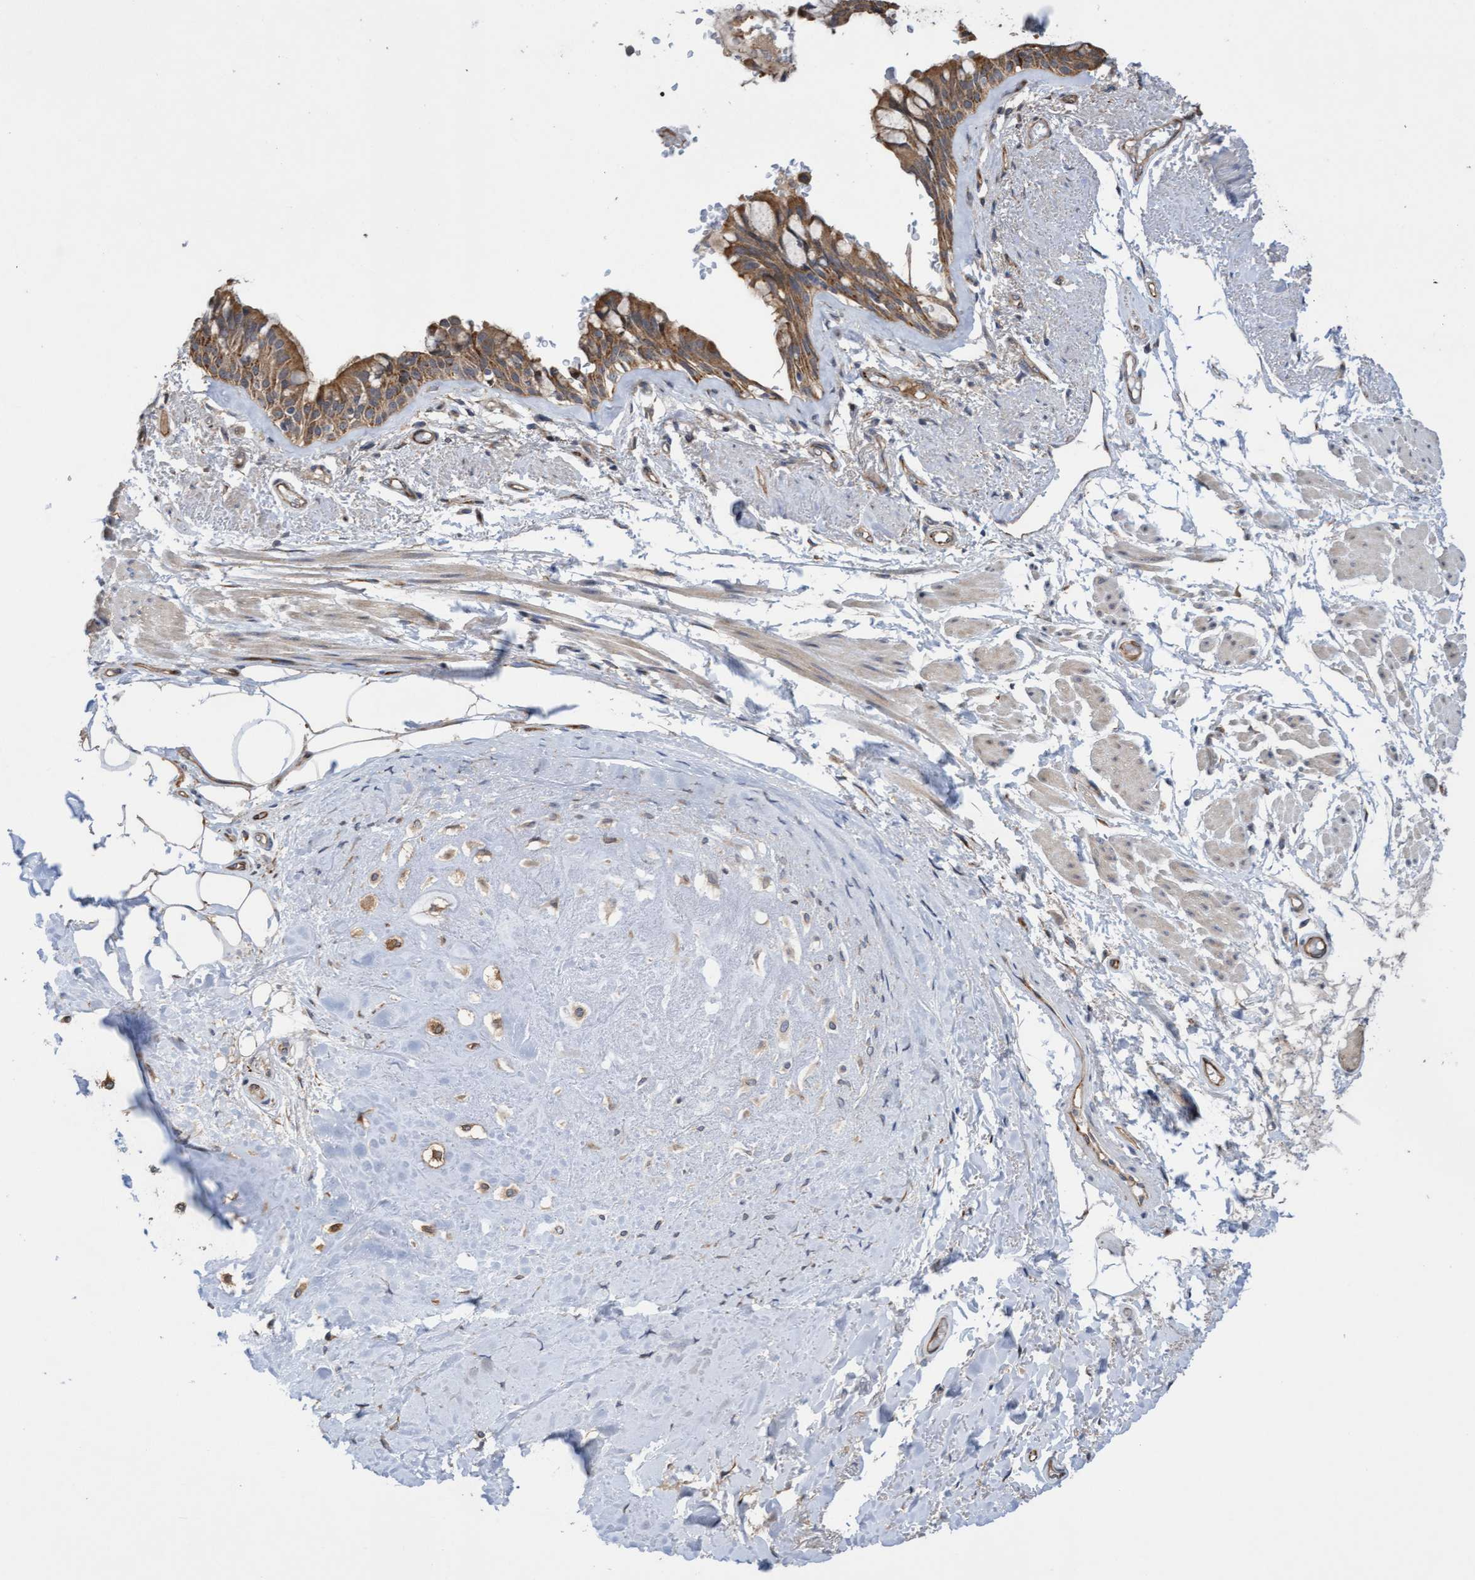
{"staining": {"intensity": "moderate", "quantity": ">75%", "location": "cytoplasmic/membranous"}, "tissue": "bronchus", "cell_type": "Respiratory epithelial cells", "image_type": "normal", "snomed": [{"axis": "morphology", "description": "Normal tissue, NOS"}, {"axis": "morphology", "description": "Inflammation, NOS"}, {"axis": "topography", "description": "Cartilage tissue"}, {"axis": "topography", "description": "Bronchus"}], "caption": "Protein expression analysis of benign human bronchus reveals moderate cytoplasmic/membranous staining in approximately >75% of respiratory epithelial cells. (Brightfield microscopy of DAB IHC at high magnification).", "gene": "ITFG1", "patient": {"sex": "male", "age": 77}}